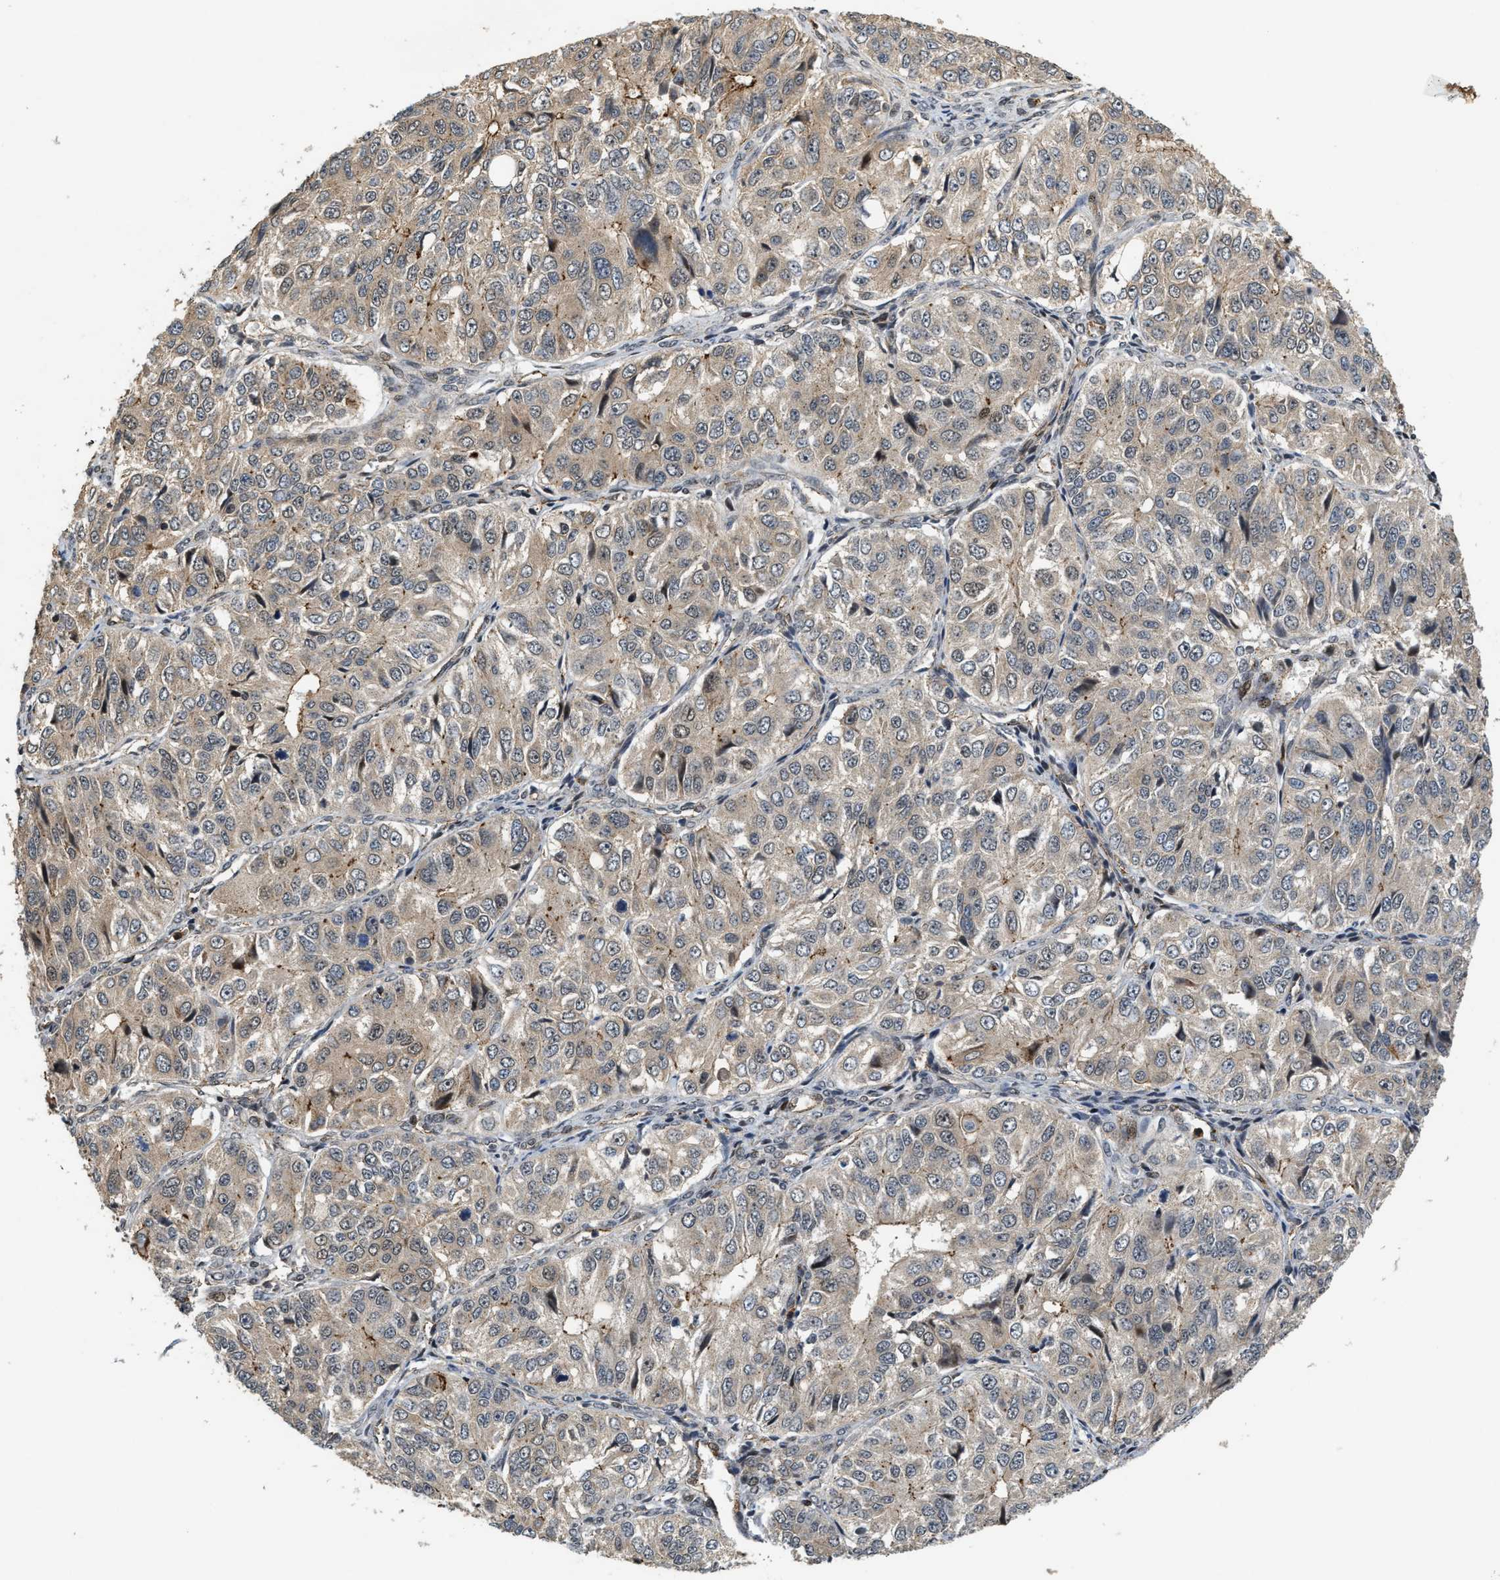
{"staining": {"intensity": "weak", "quantity": "<25%", "location": "cytoplasmic/membranous"}, "tissue": "ovarian cancer", "cell_type": "Tumor cells", "image_type": "cancer", "snomed": [{"axis": "morphology", "description": "Carcinoma, endometroid"}, {"axis": "topography", "description": "Ovary"}], "caption": "Histopathology image shows no protein expression in tumor cells of endometroid carcinoma (ovarian) tissue.", "gene": "DPF2", "patient": {"sex": "female", "age": 51}}